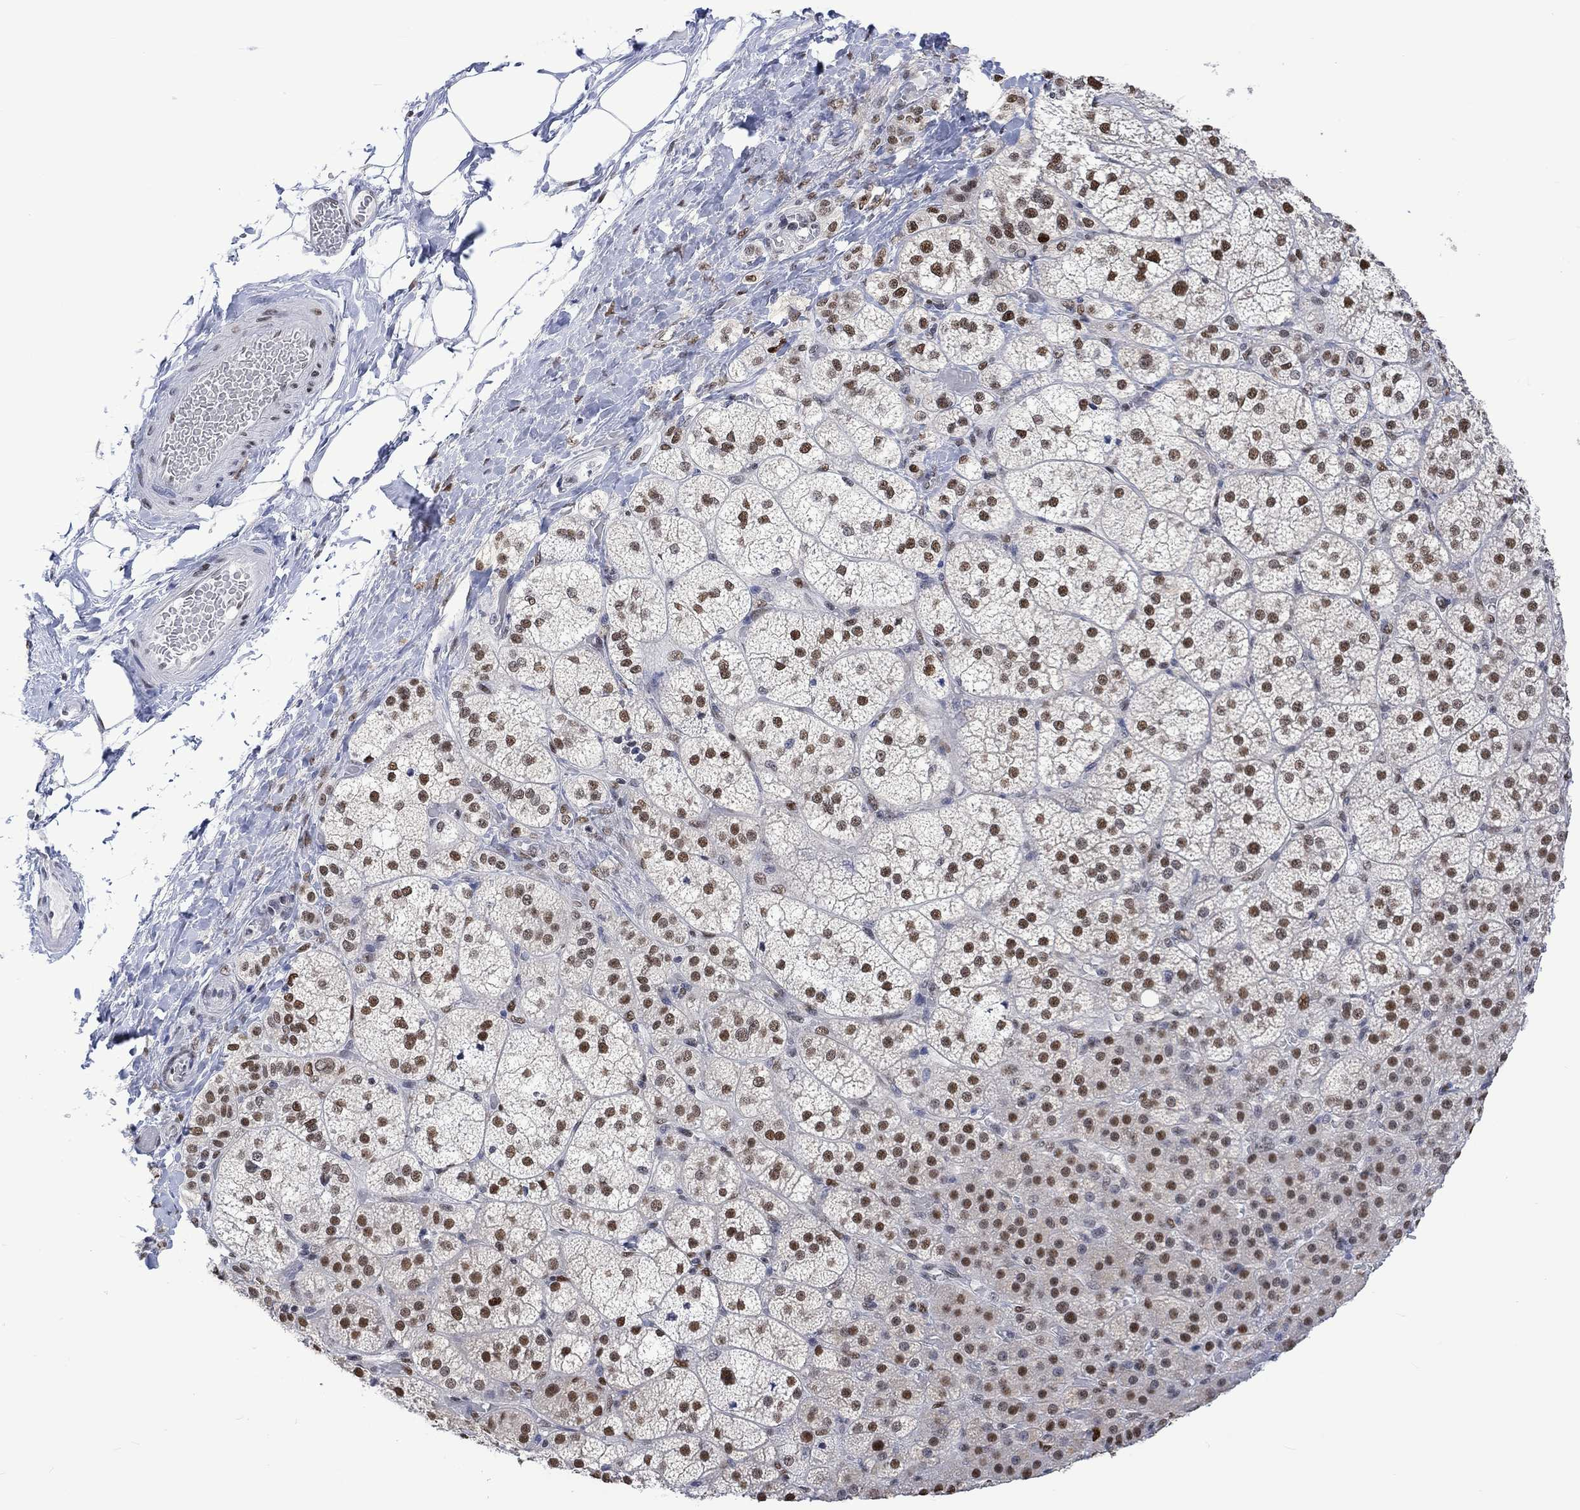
{"staining": {"intensity": "strong", "quantity": ">75%", "location": "nuclear"}, "tissue": "adrenal gland", "cell_type": "Glandular cells", "image_type": "normal", "snomed": [{"axis": "morphology", "description": "Normal tissue, NOS"}, {"axis": "topography", "description": "Adrenal gland"}], "caption": "IHC of unremarkable adrenal gland demonstrates high levels of strong nuclear staining in about >75% of glandular cells.", "gene": "RAD54L2", "patient": {"sex": "female", "age": 60}}